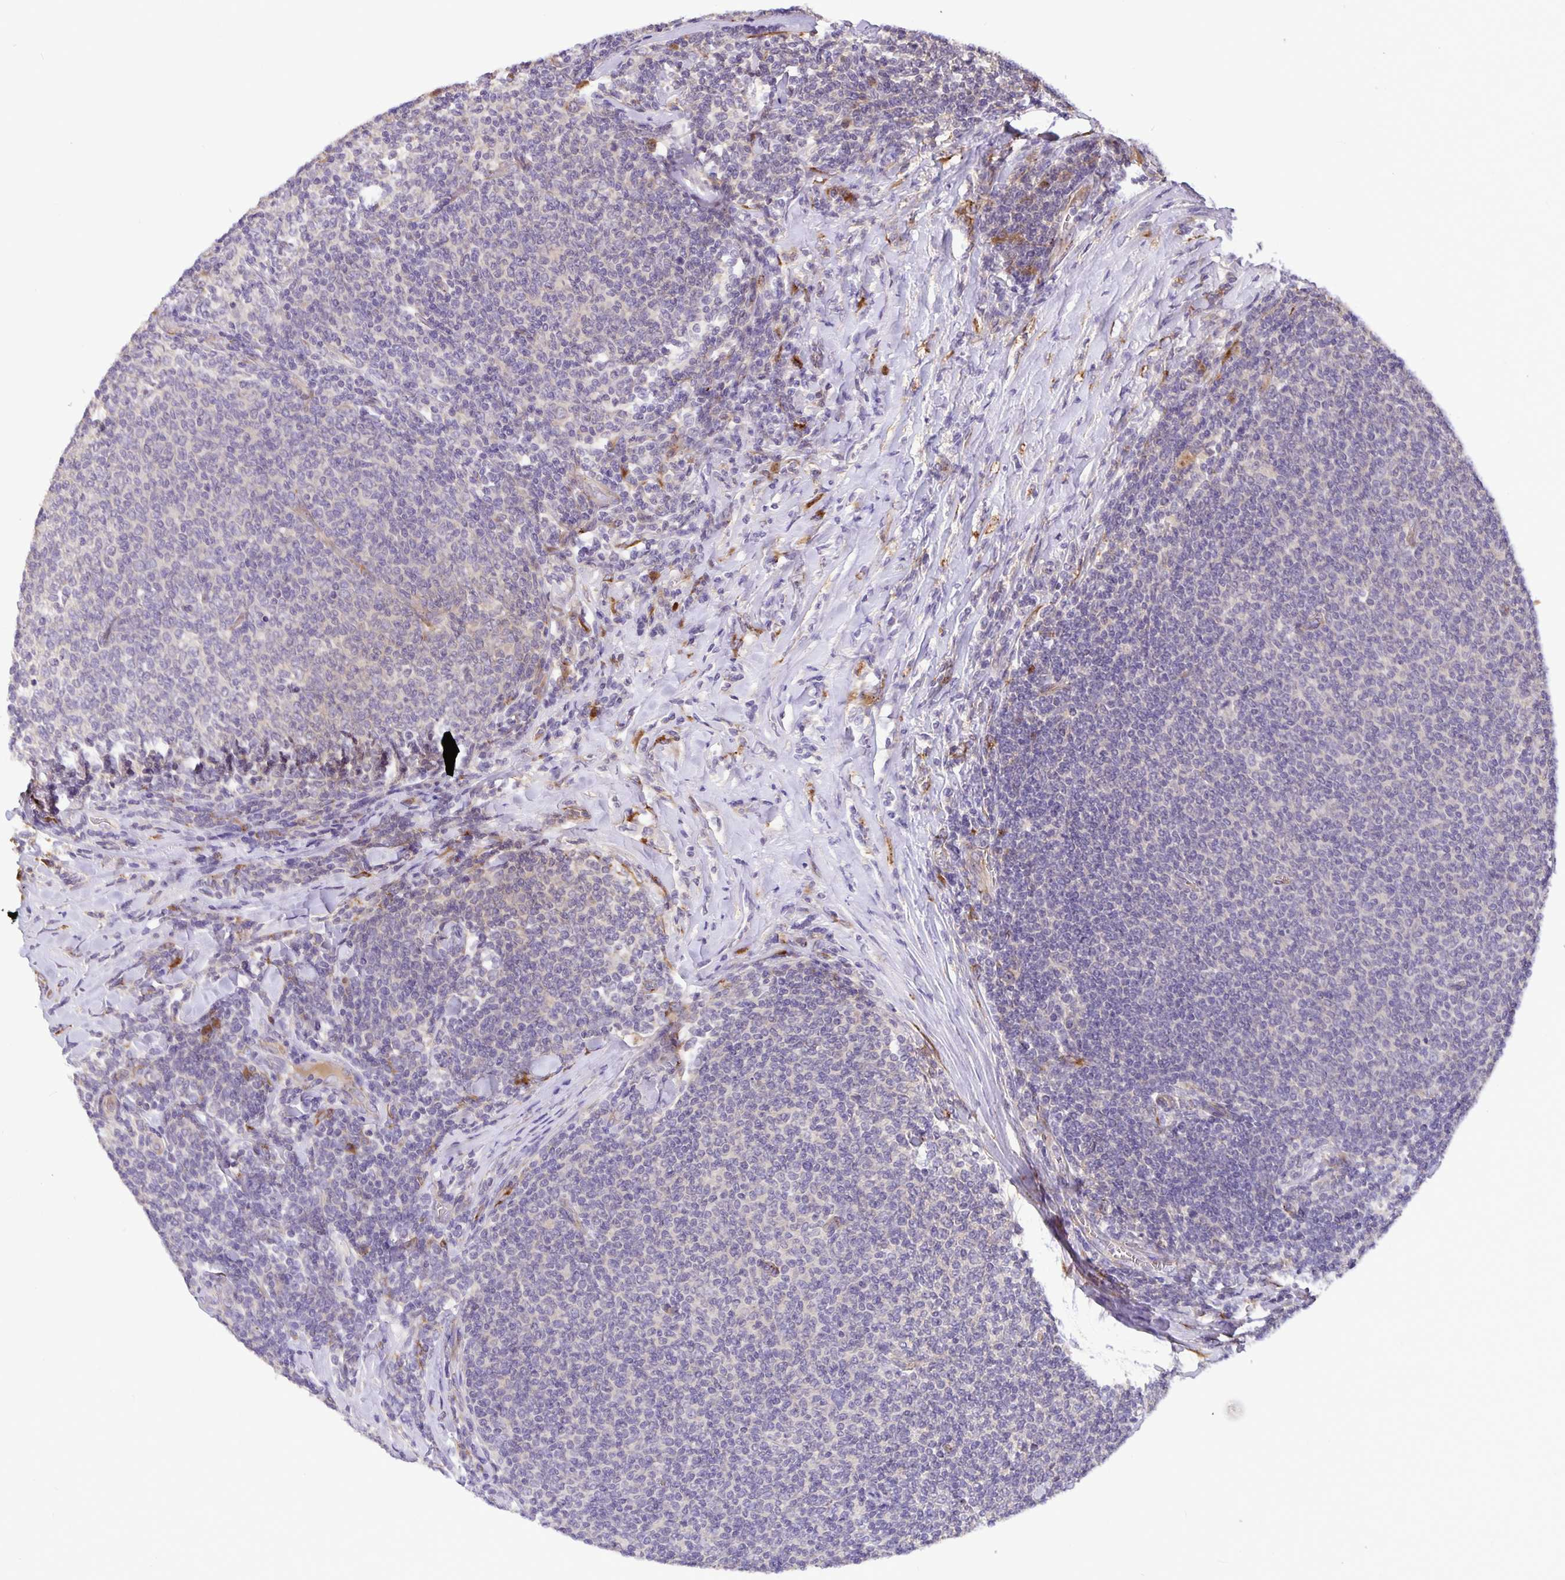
{"staining": {"intensity": "negative", "quantity": "none", "location": "none"}, "tissue": "lymphoma", "cell_type": "Tumor cells", "image_type": "cancer", "snomed": [{"axis": "morphology", "description": "Malignant lymphoma, non-Hodgkin's type, Low grade"}, {"axis": "topography", "description": "Lymph node"}], "caption": "Micrograph shows no protein positivity in tumor cells of low-grade malignant lymphoma, non-Hodgkin's type tissue.", "gene": "EML6", "patient": {"sex": "male", "age": 52}}